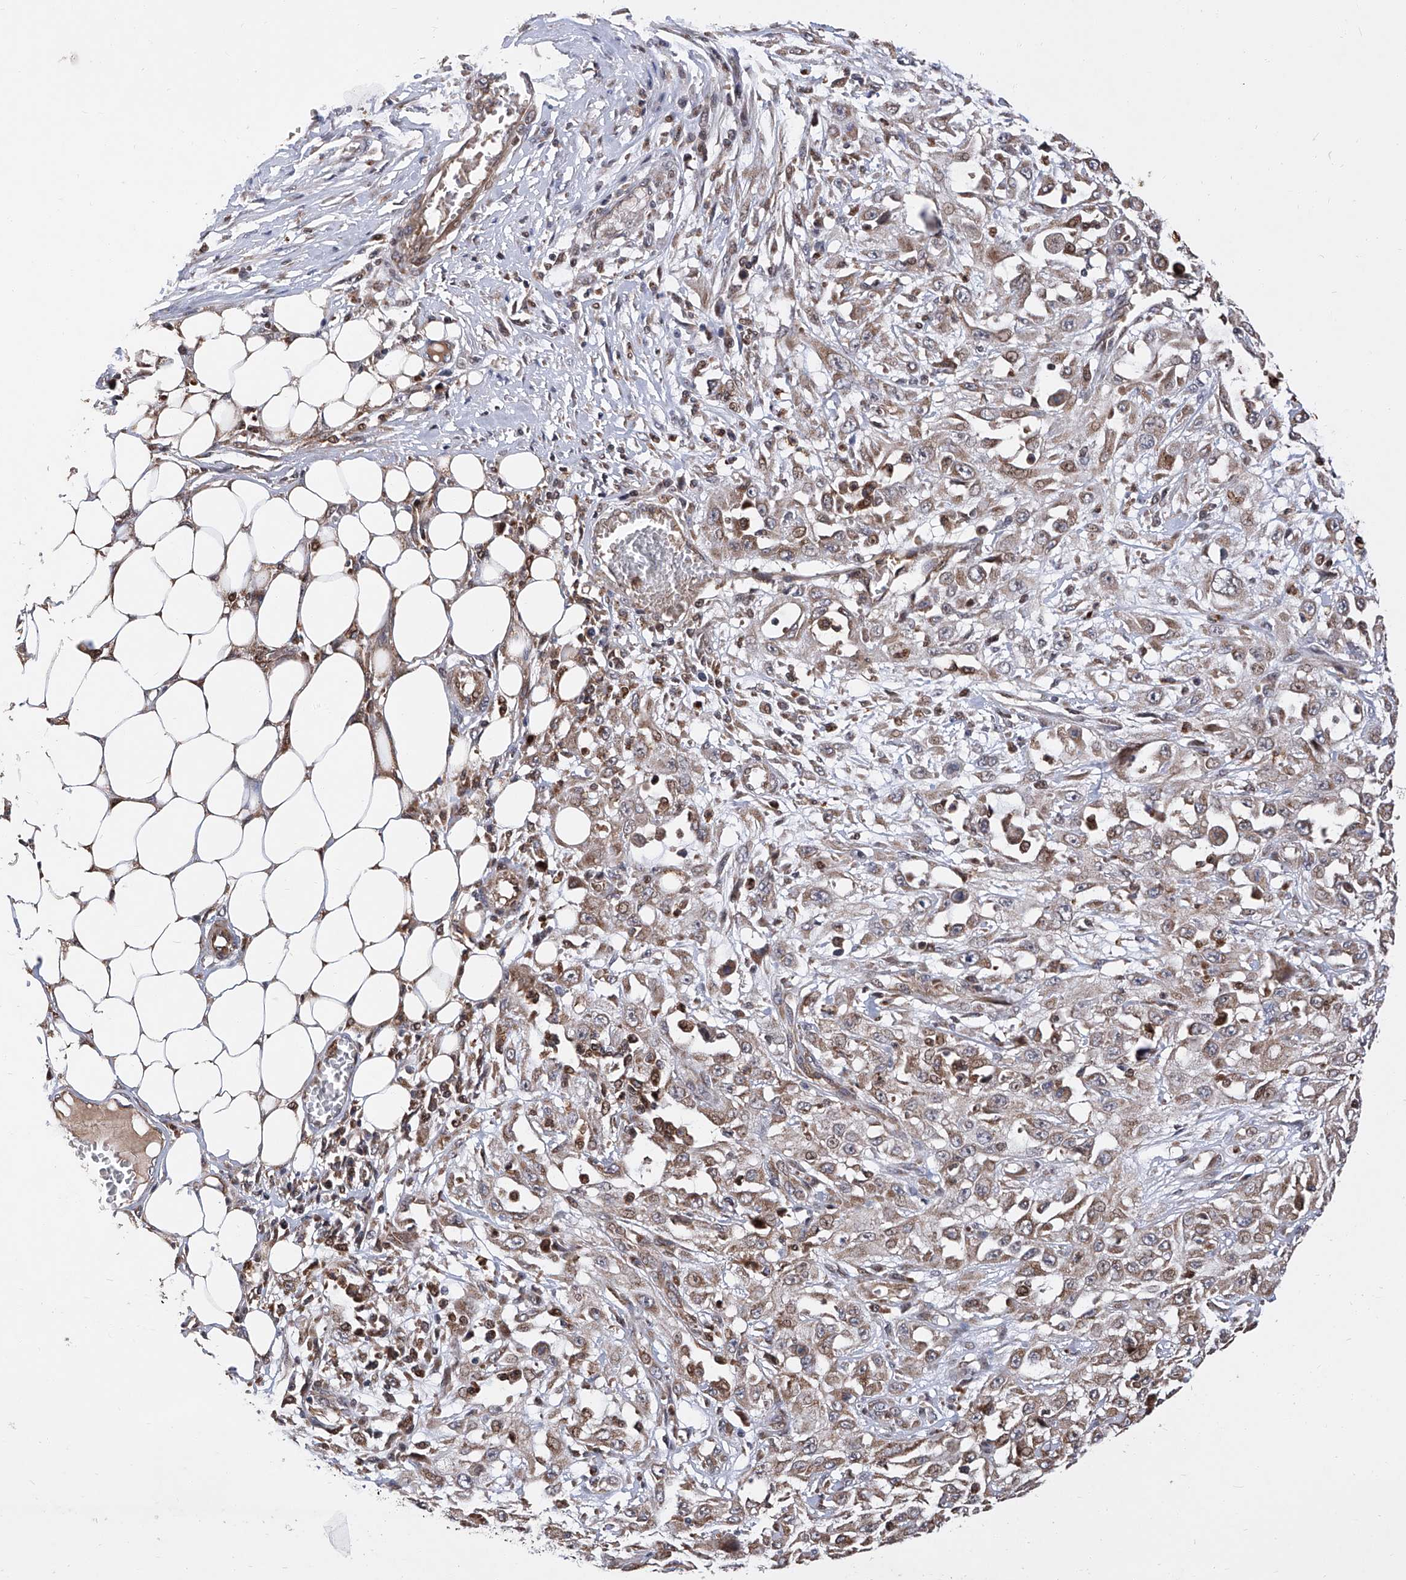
{"staining": {"intensity": "weak", "quantity": ">75%", "location": "cytoplasmic/membranous"}, "tissue": "skin cancer", "cell_type": "Tumor cells", "image_type": "cancer", "snomed": [{"axis": "morphology", "description": "Squamous cell carcinoma, NOS"}, {"axis": "morphology", "description": "Squamous cell carcinoma, metastatic, NOS"}, {"axis": "topography", "description": "Skin"}, {"axis": "topography", "description": "Lymph node"}], "caption": "Approximately >75% of tumor cells in human metastatic squamous cell carcinoma (skin) demonstrate weak cytoplasmic/membranous protein positivity as visualized by brown immunohistochemical staining.", "gene": "FARP2", "patient": {"sex": "male", "age": 75}}